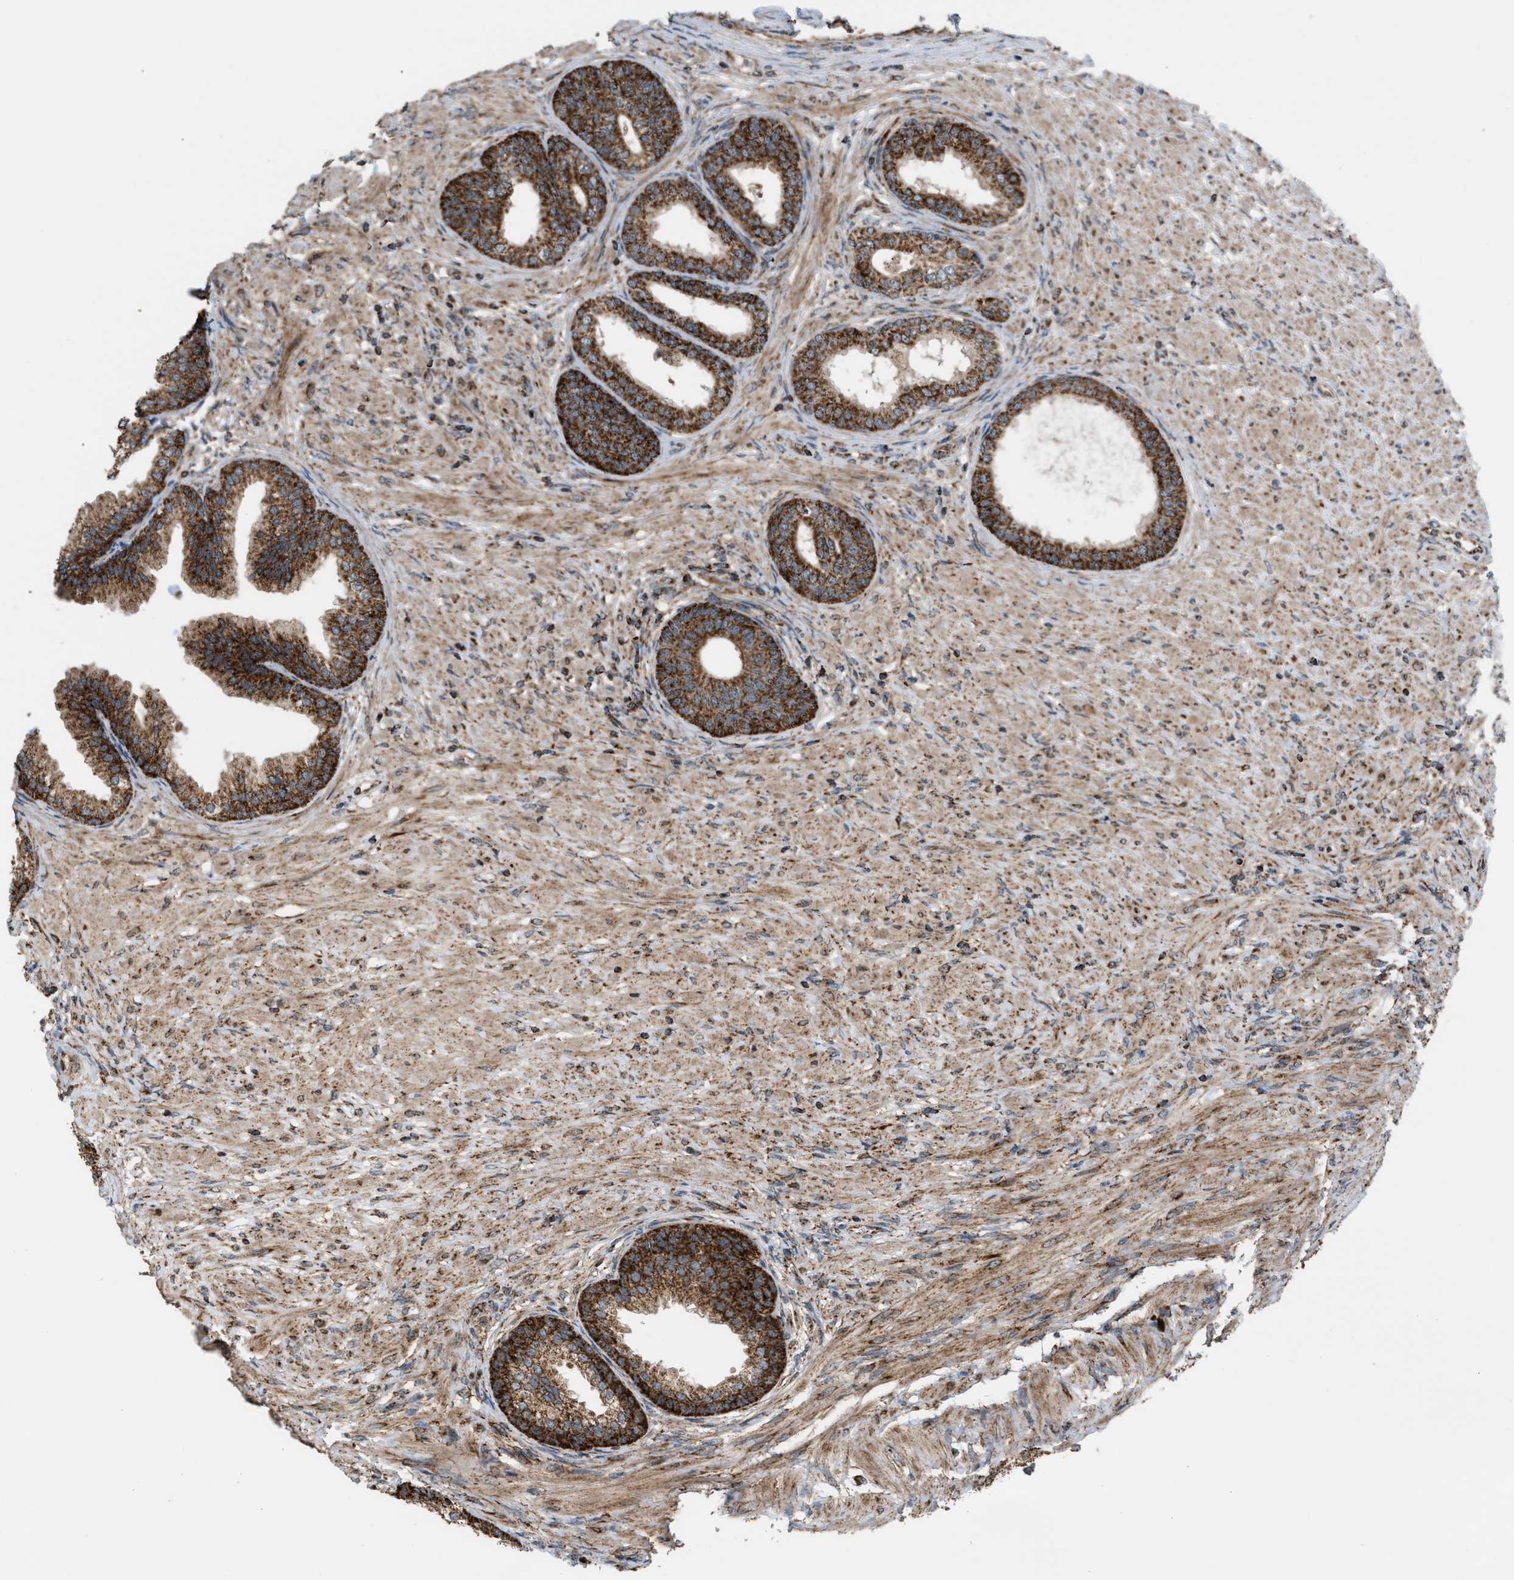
{"staining": {"intensity": "strong", "quantity": ">75%", "location": "cytoplasmic/membranous"}, "tissue": "prostate", "cell_type": "Glandular cells", "image_type": "normal", "snomed": [{"axis": "morphology", "description": "Normal tissue, NOS"}, {"axis": "topography", "description": "Prostate"}], "caption": "Glandular cells show high levels of strong cytoplasmic/membranous expression in about >75% of cells in benign human prostate.", "gene": "SGSM2", "patient": {"sex": "male", "age": 76}}